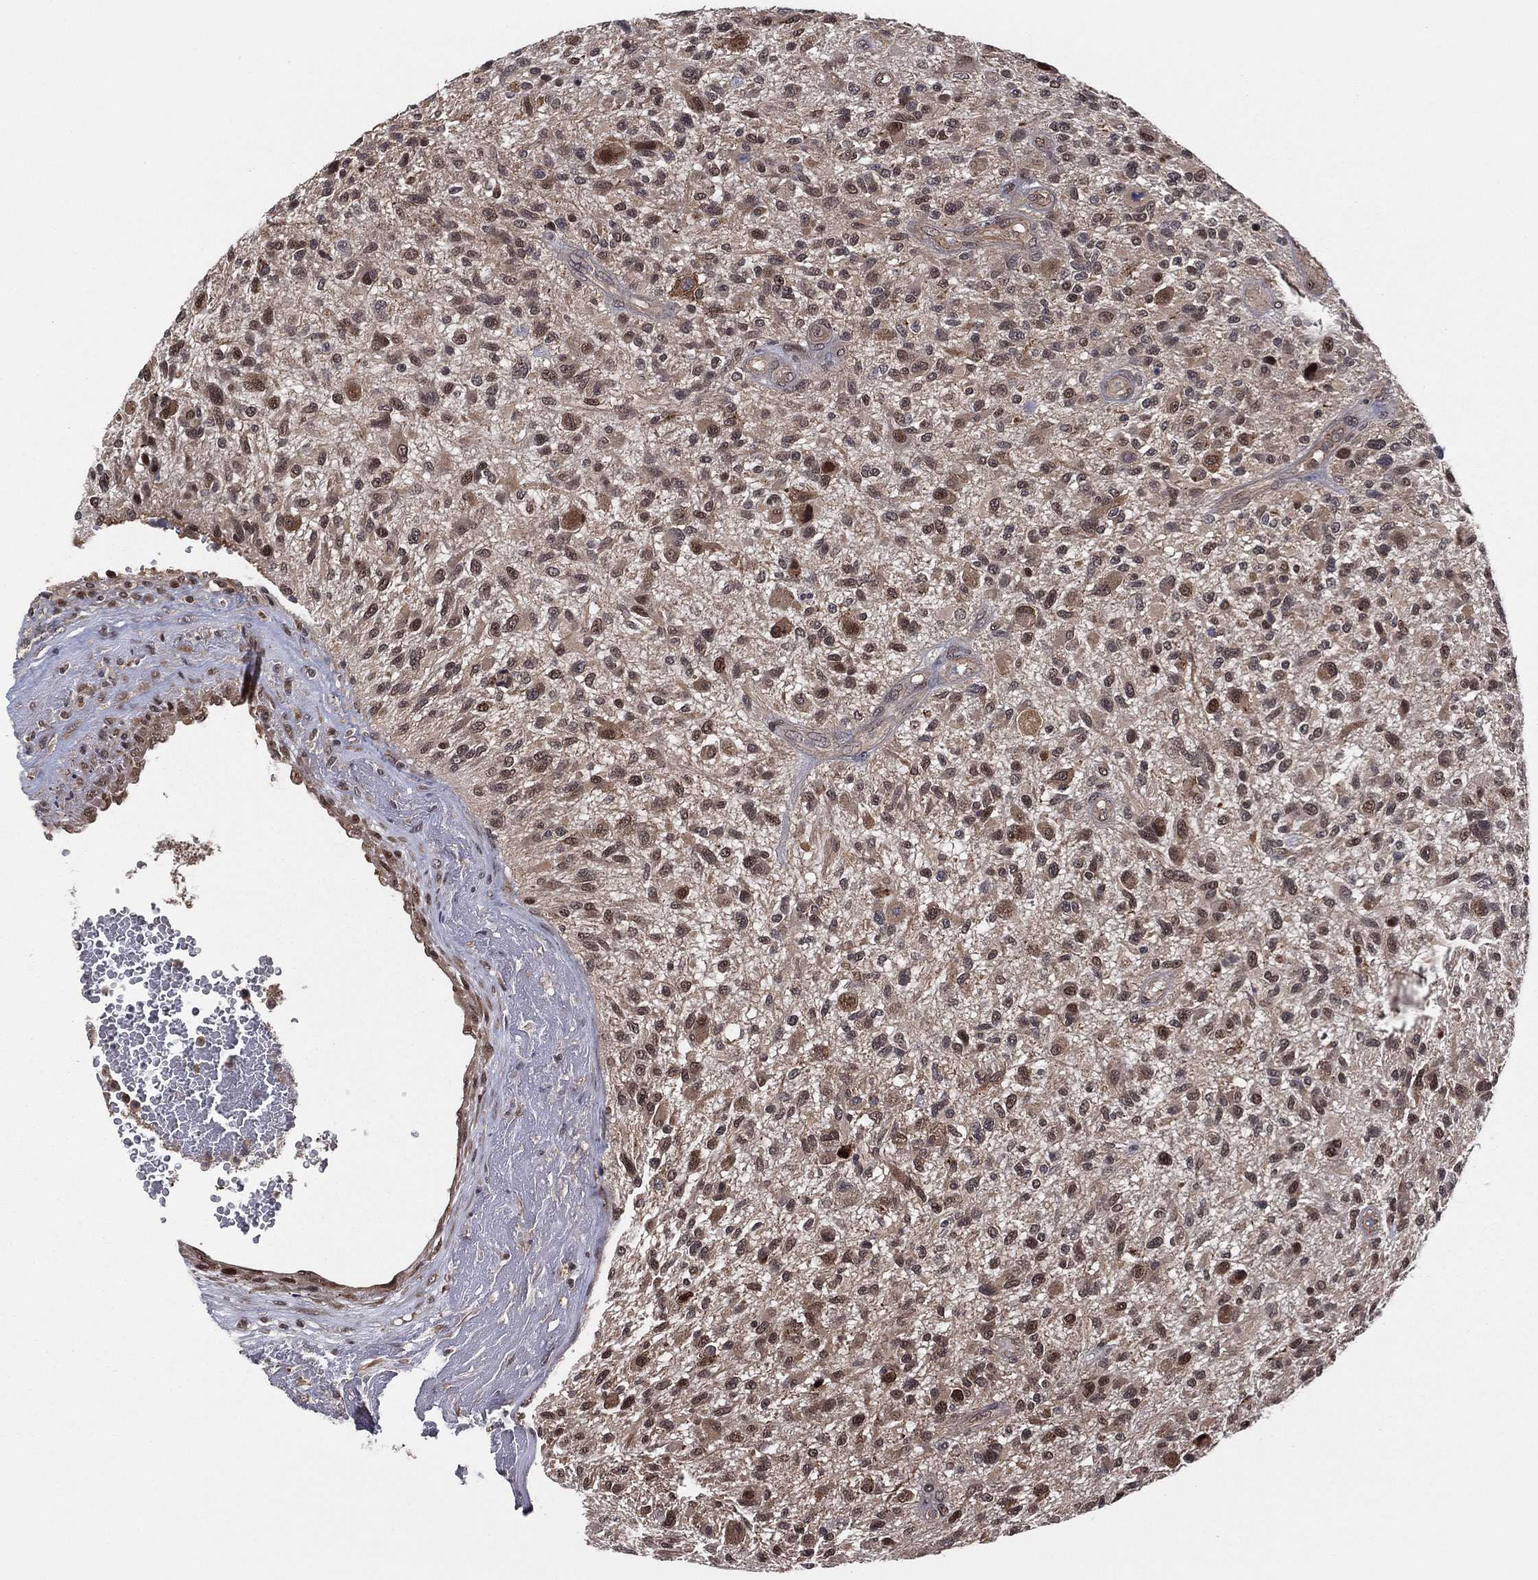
{"staining": {"intensity": "moderate", "quantity": "25%-75%", "location": "cytoplasmic/membranous,nuclear"}, "tissue": "glioma", "cell_type": "Tumor cells", "image_type": "cancer", "snomed": [{"axis": "morphology", "description": "Glioma, malignant, High grade"}, {"axis": "topography", "description": "Brain"}], "caption": "Glioma tissue exhibits moderate cytoplasmic/membranous and nuclear staining in approximately 25%-75% of tumor cells, visualized by immunohistochemistry.", "gene": "ICOSLG", "patient": {"sex": "male", "age": 47}}